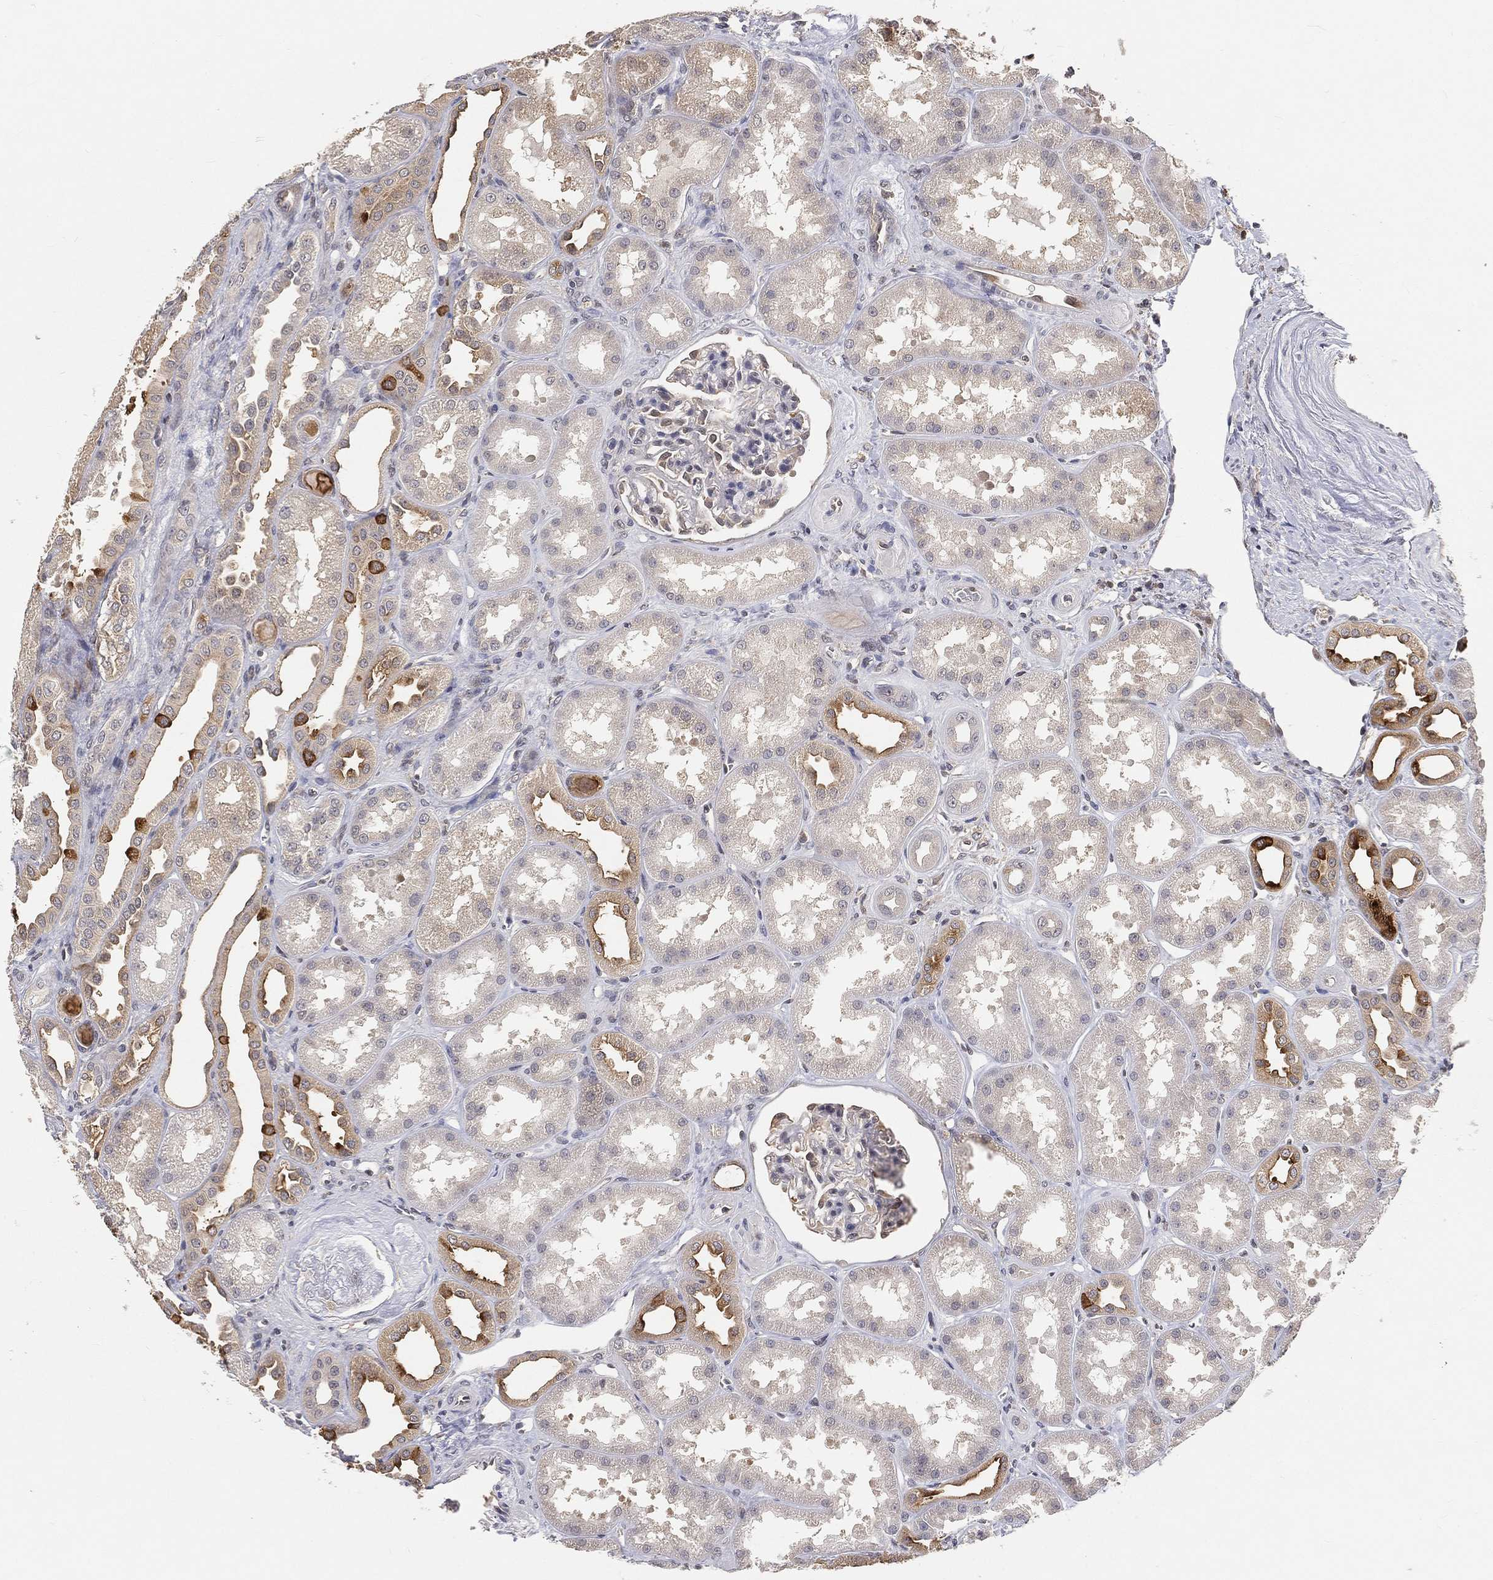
{"staining": {"intensity": "negative", "quantity": "none", "location": "none"}, "tissue": "kidney", "cell_type": "Cells in glomeruli", "image_type": "normal", "snomed": [{"axis": "morphology", "description": "Normal tissue, NOS"}, {"axis": "topography", "description": "Kidney"}], "caption": "This is a image of immunohistochemistry staining of normal kidney, which shows no positivity in cells in glomeruli.", "gene": "MAPK1", "patient": {"sex": "male", "age": 61}}